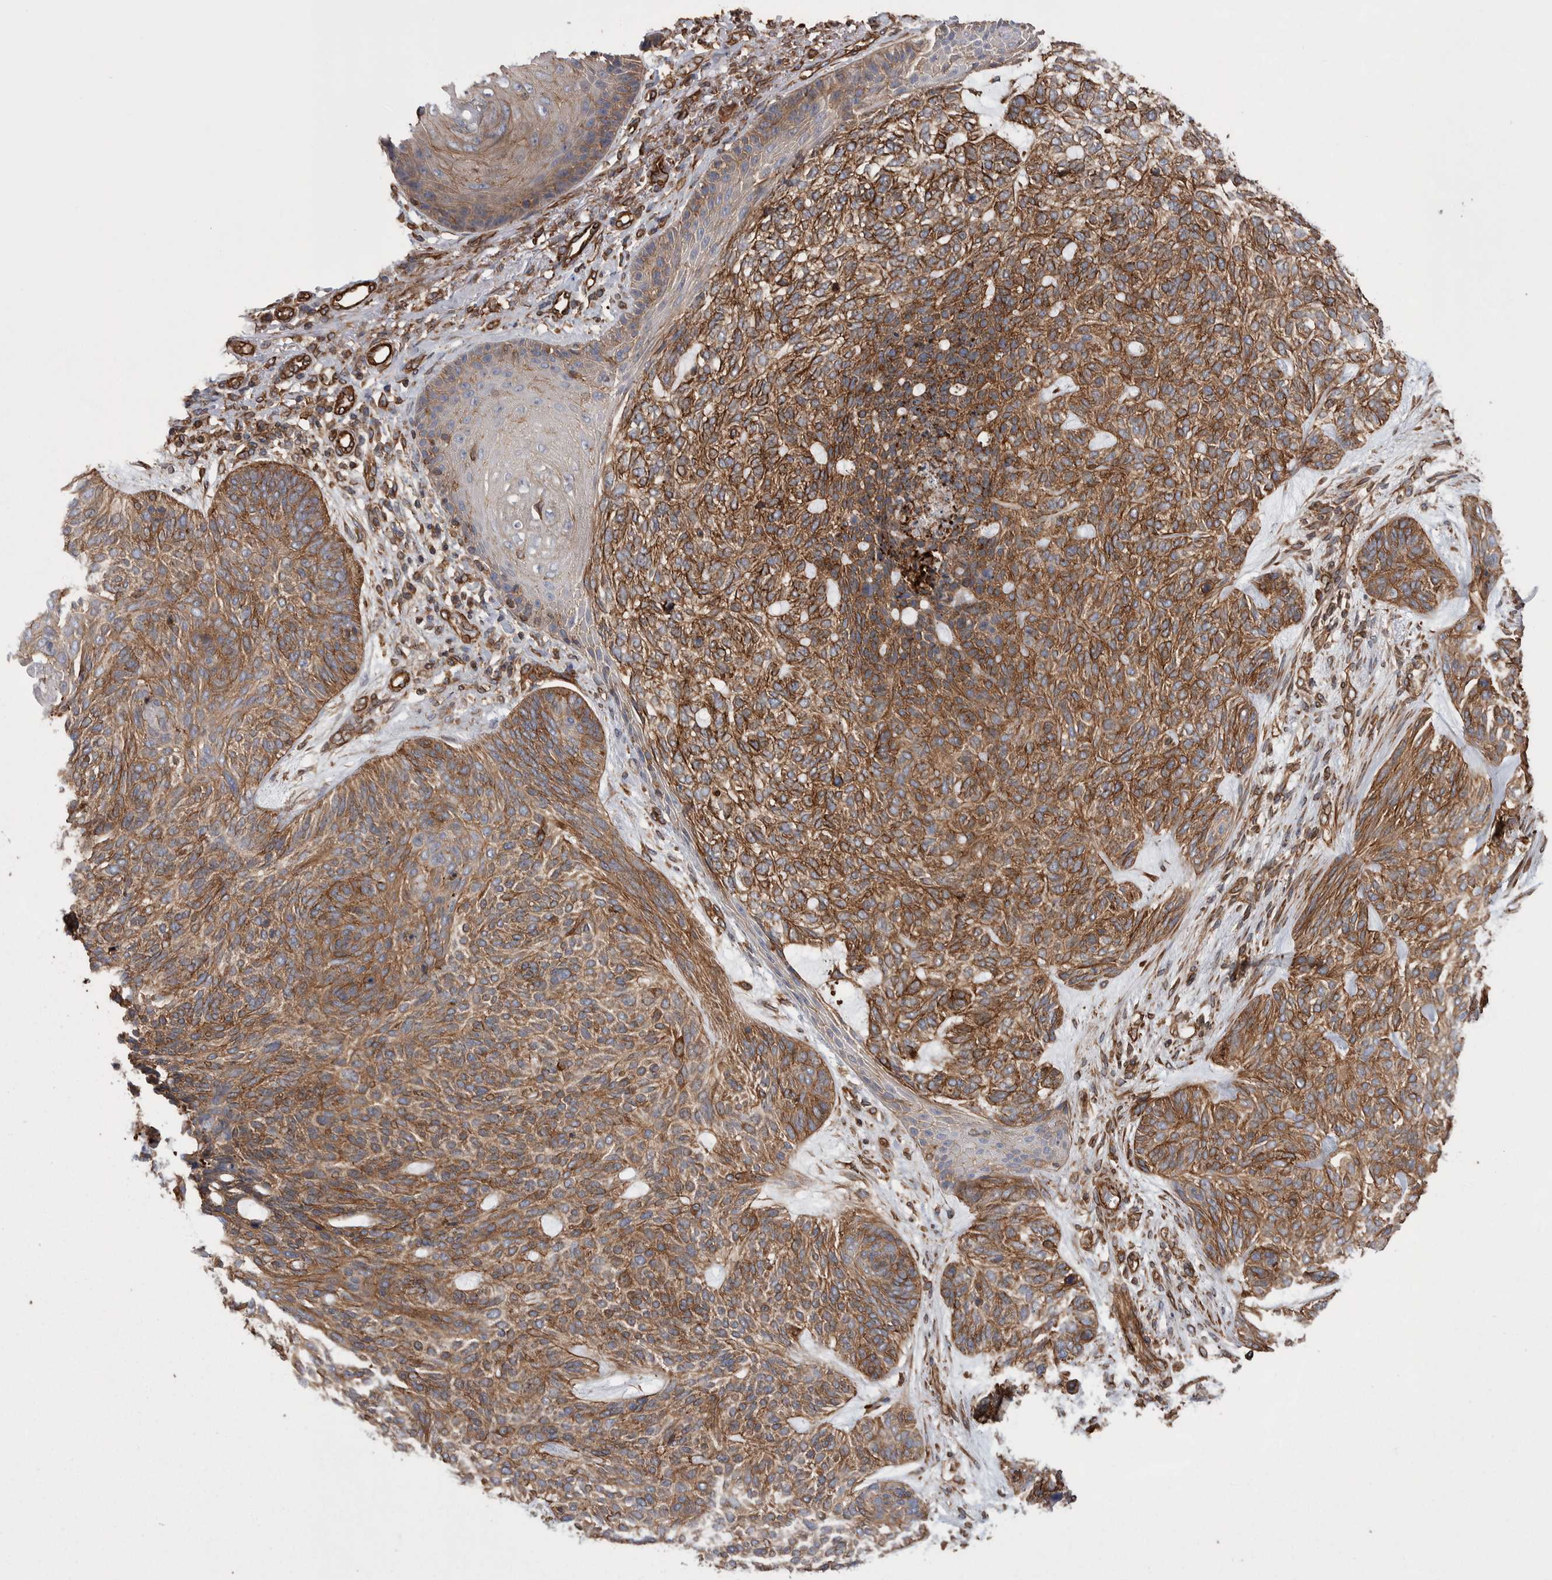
{"staining": {"intensity": "moderate", "quantity": ">75%", "location": "cytoplasmic/membranous"}, "tissue": "skin cancer", "cell_type": "Tumor cells", "image_type": "cancer", "snomed": [{"axis": "morphology", "description": "Basal cell carcinoma"}, {"axis": "topography", "description": "Skin"}], "caption": "Tumor cells show medium levels of moderate cytoplasmic/membranous expression in approximately >75% of cells in skin basal cell carcinoma.", "gene": "KIF12", "patient": {"sex": "male", "age": 55}}